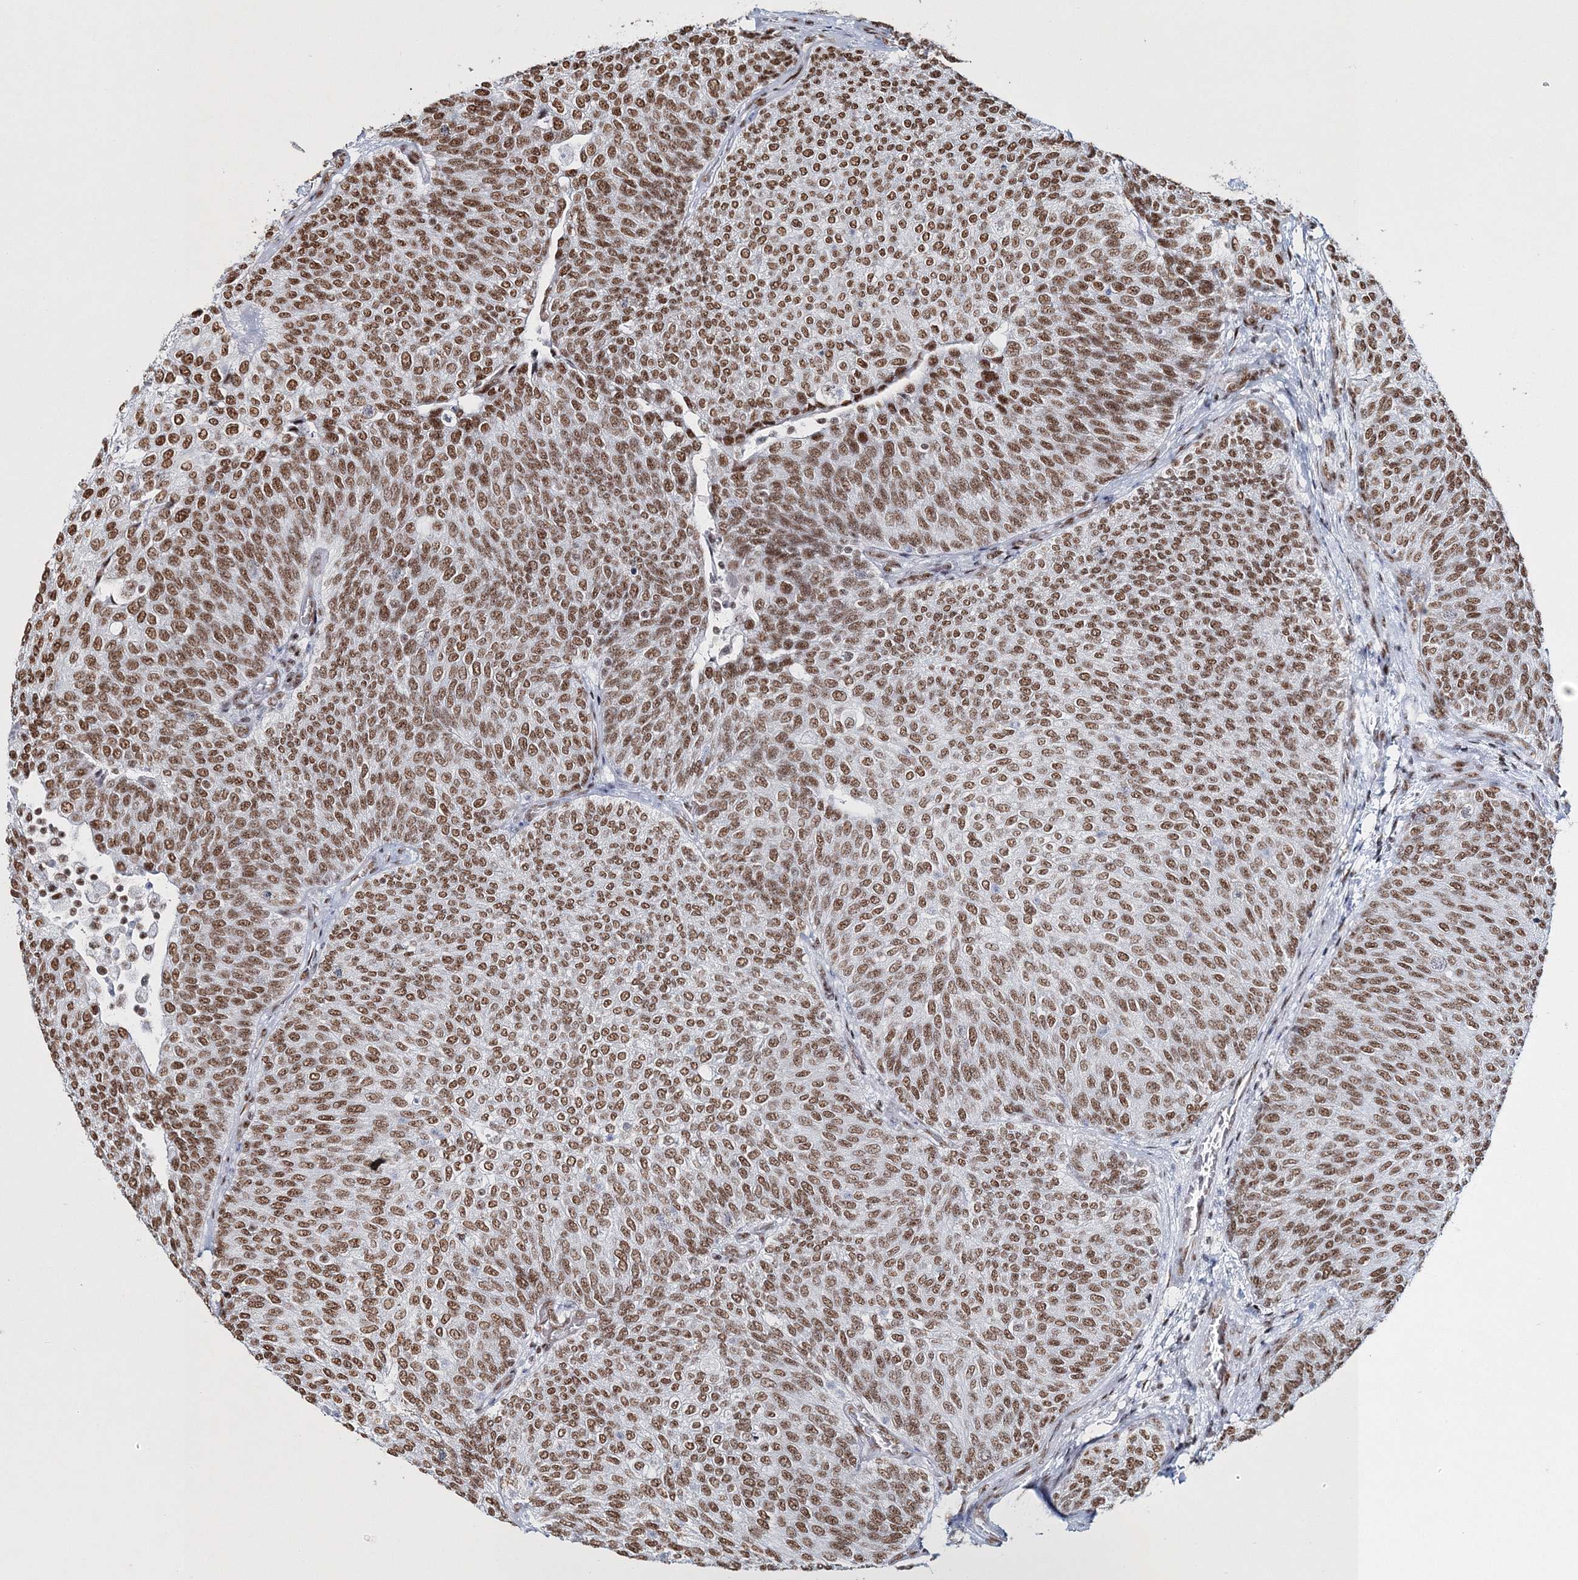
{"staining": {"intensity": "moderate", "quantity": ">75%", "location": "nuclear"}, "tissue": "urothelial cancer", "cell_type": "Tumor cells", "image_type": "cancer", "snomed": [{"axis": "morphology", "description": "Urothelial carcinoma, Low grade"}, {"axis": "topography", "description": "Urinary bladder"}], "caption": "Protein staining by immunohistochemistry shows moderate nuclear expression in about >75% of tumor cells in urothelial cancer. (Brightfield microscopy of DAB IHC at high magnification).", "gene": "QRICH1", "patient": {"sex": "female", "age": 79}}